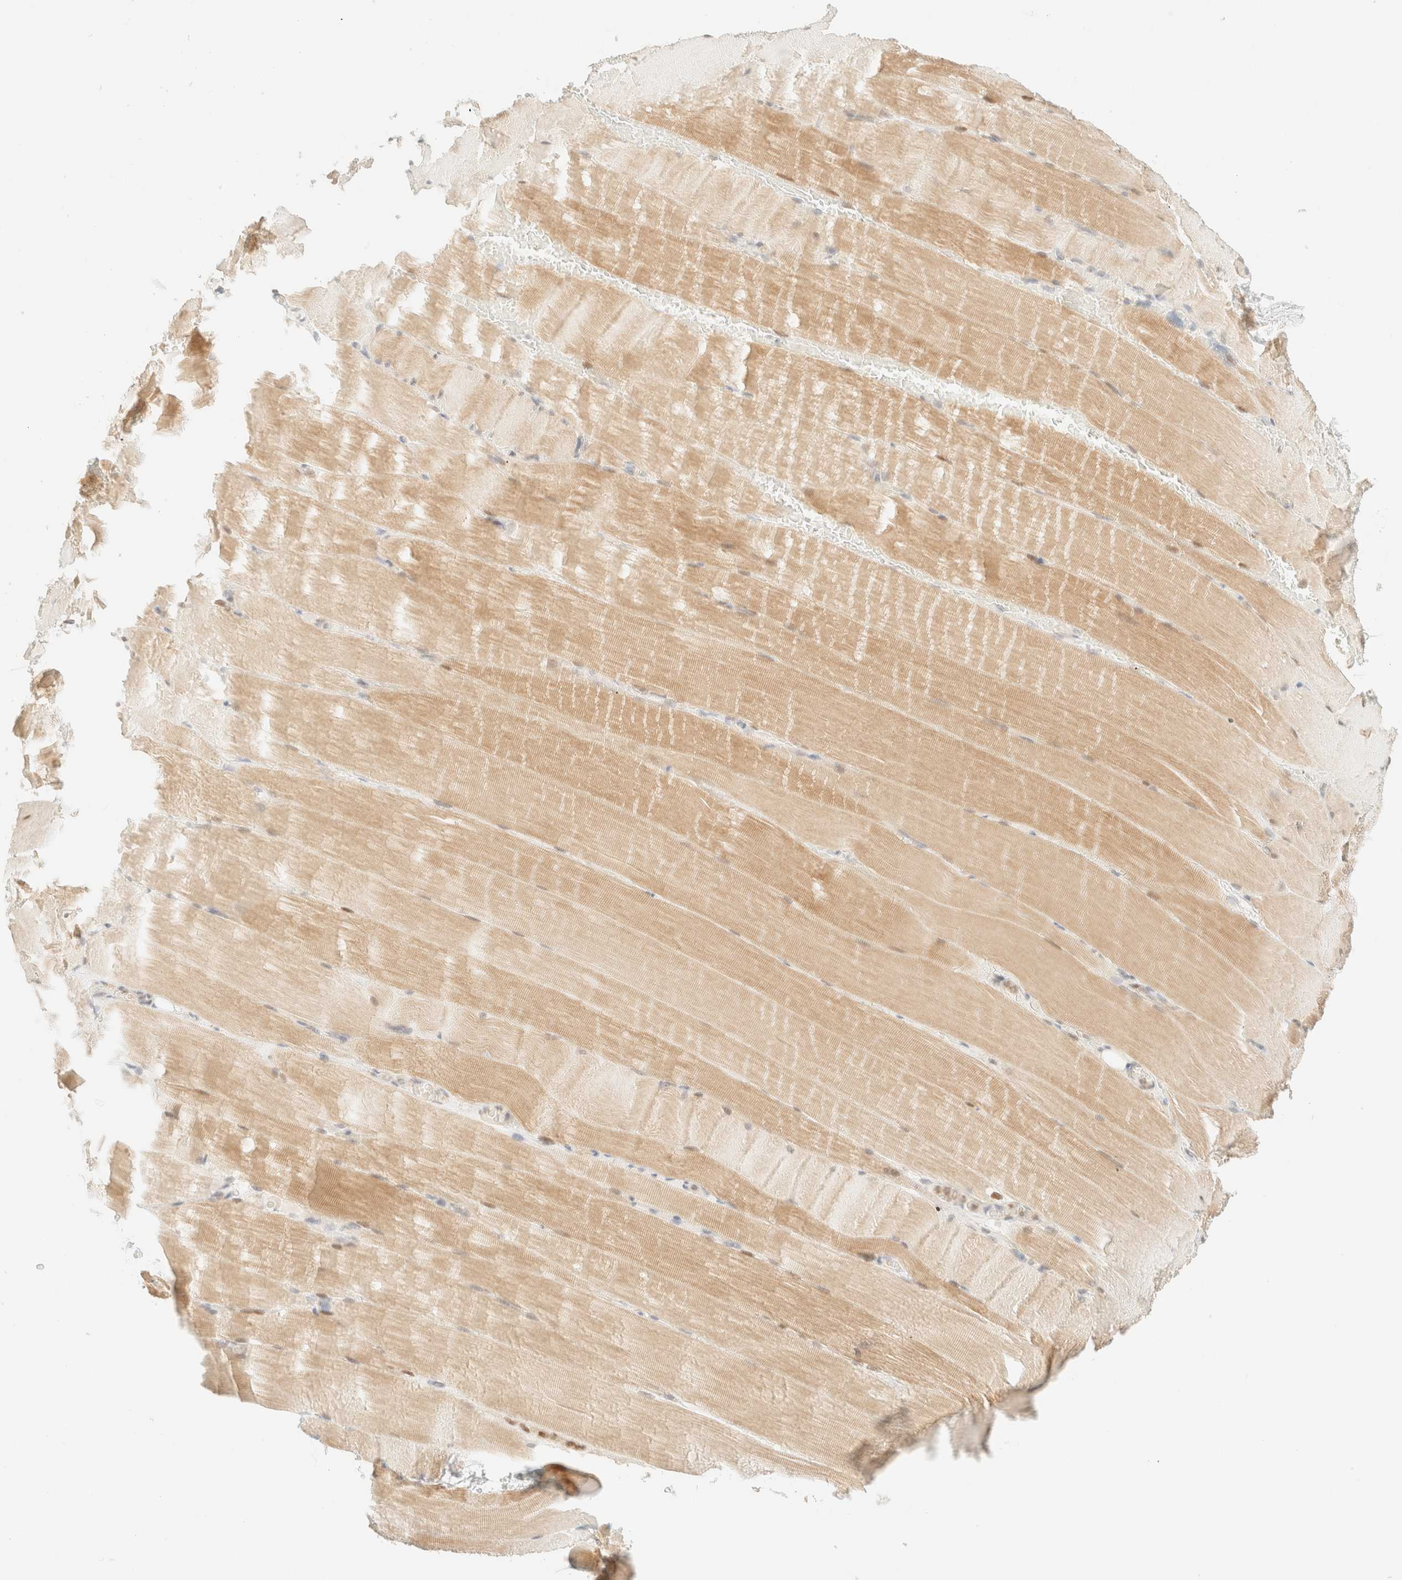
{"staining": {"intensity": "moderate", "quantity": "25%-75%", "location": "cytoplasmic/membranous"}, "tissue": "skeletal muscle", "cell_type": "Myocytes", "image_type": "normal", "snomed": [{"axis": "morphology", "description": "Normal tissue, NOS"}, {"axis": "topography", "description": "Skeletal muscle"}, {"axis": "topography", "description": "Parathyroid gland"}], "caption": "Immunohistochemistry (DAB (3,3'-diaminobenzidine)) staining of unremarkable skeletal muscle reveals moderate cytoplasmic/membranous protein positivity in about 25%-75% of myocytes.", "gene": "TSR1", "patient": {"sex": "female", "age": 37}}